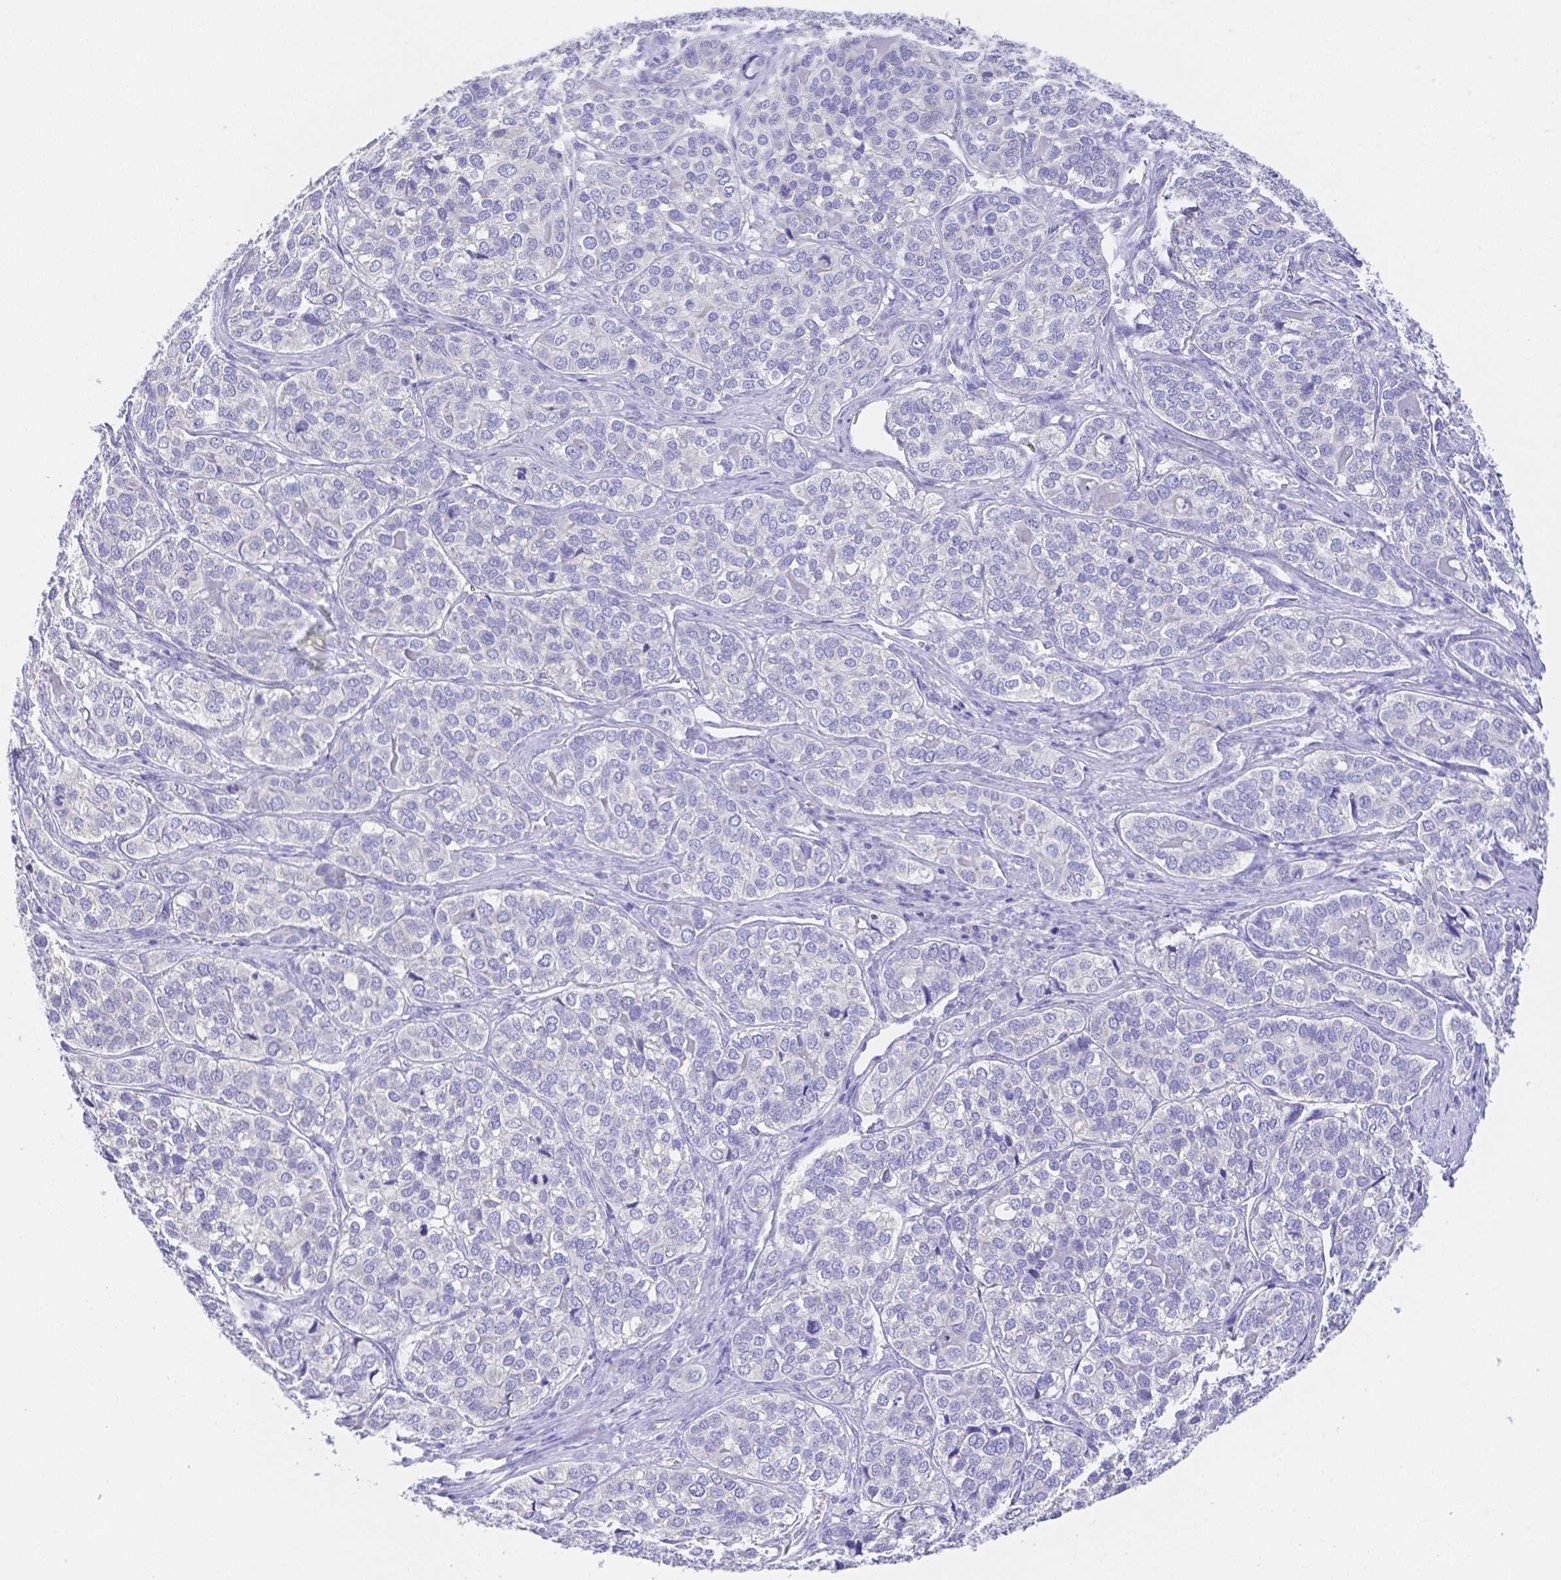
{"staining": {"intensity": "negative", "quantity": "none", "location": "none"}, "tissue": "liver cancer", "cell_type": "Tumor cells", "image_type": "cancer", "snomed": [{"axis": "morphology", "description": "Cholangiocarcinoma"}, {"axis": "topography", "description": "Liver"}], "caption": "Protein analysis of liver cancer reveals no significant positivity in tumor cells.", "gene": "ZG16B", "patient": {"sex": "male", "age": 56}}